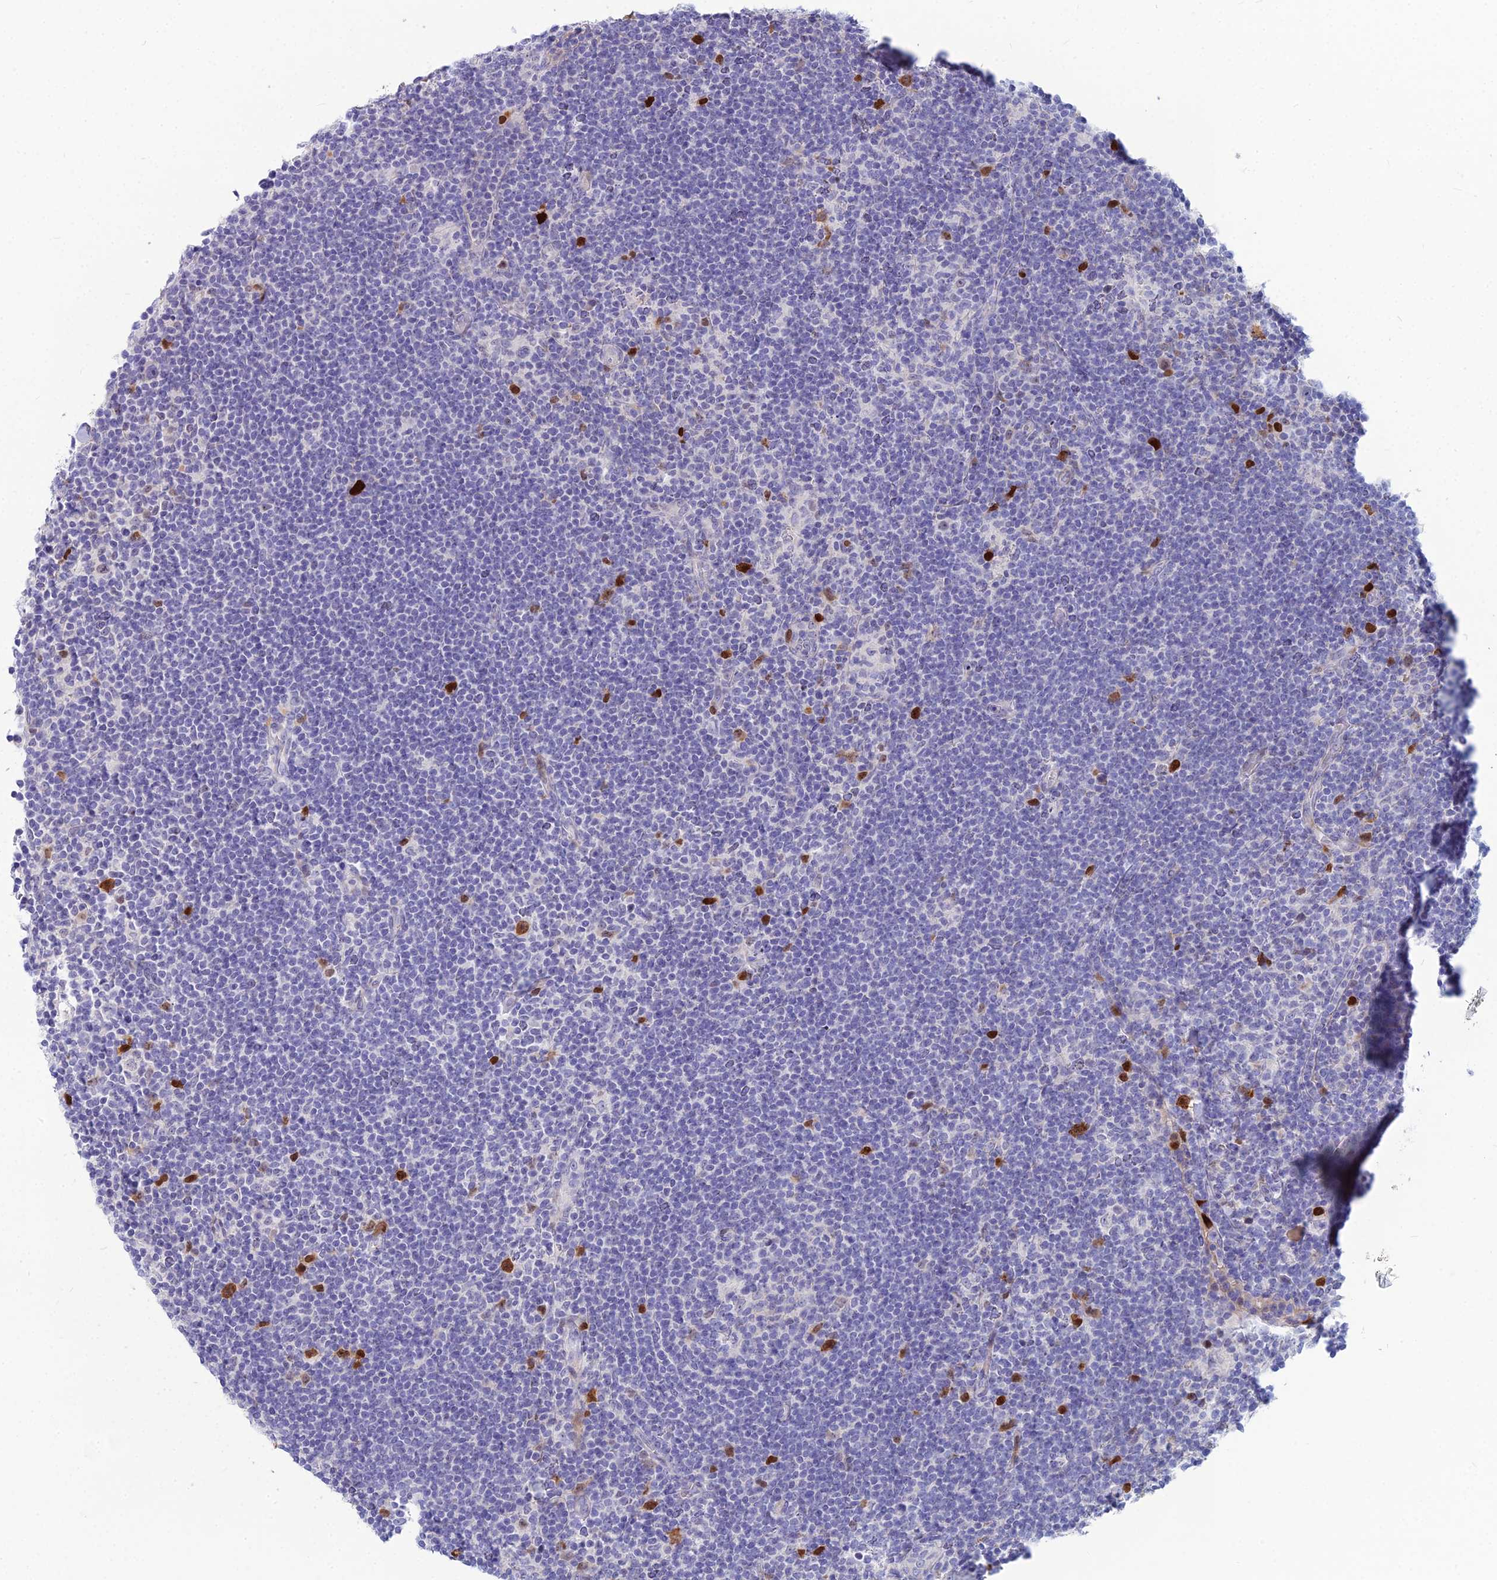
{"staining": {"intensity": "negative", "quantity": "none", "location": "none"}, "tissue": "lymphoma", "cell_type": "Tumor cells", "image_type": "cancer", "snomed": [{"axis": "morphology", "description": "Hodgkin's disease, NOS"}, {"axis": "topography", "description": "Lymph node"}], "caption": "High magnification brightfield microscopy of Hodgkin's disease stained with DAB (3,3'-diaminobenzidine) (brown) and counterstained with hematoxylin (blue): tumor cells show no significant expression.", "gene": "NUSAP1", "patient": {"sex": "female", "age": 57}}